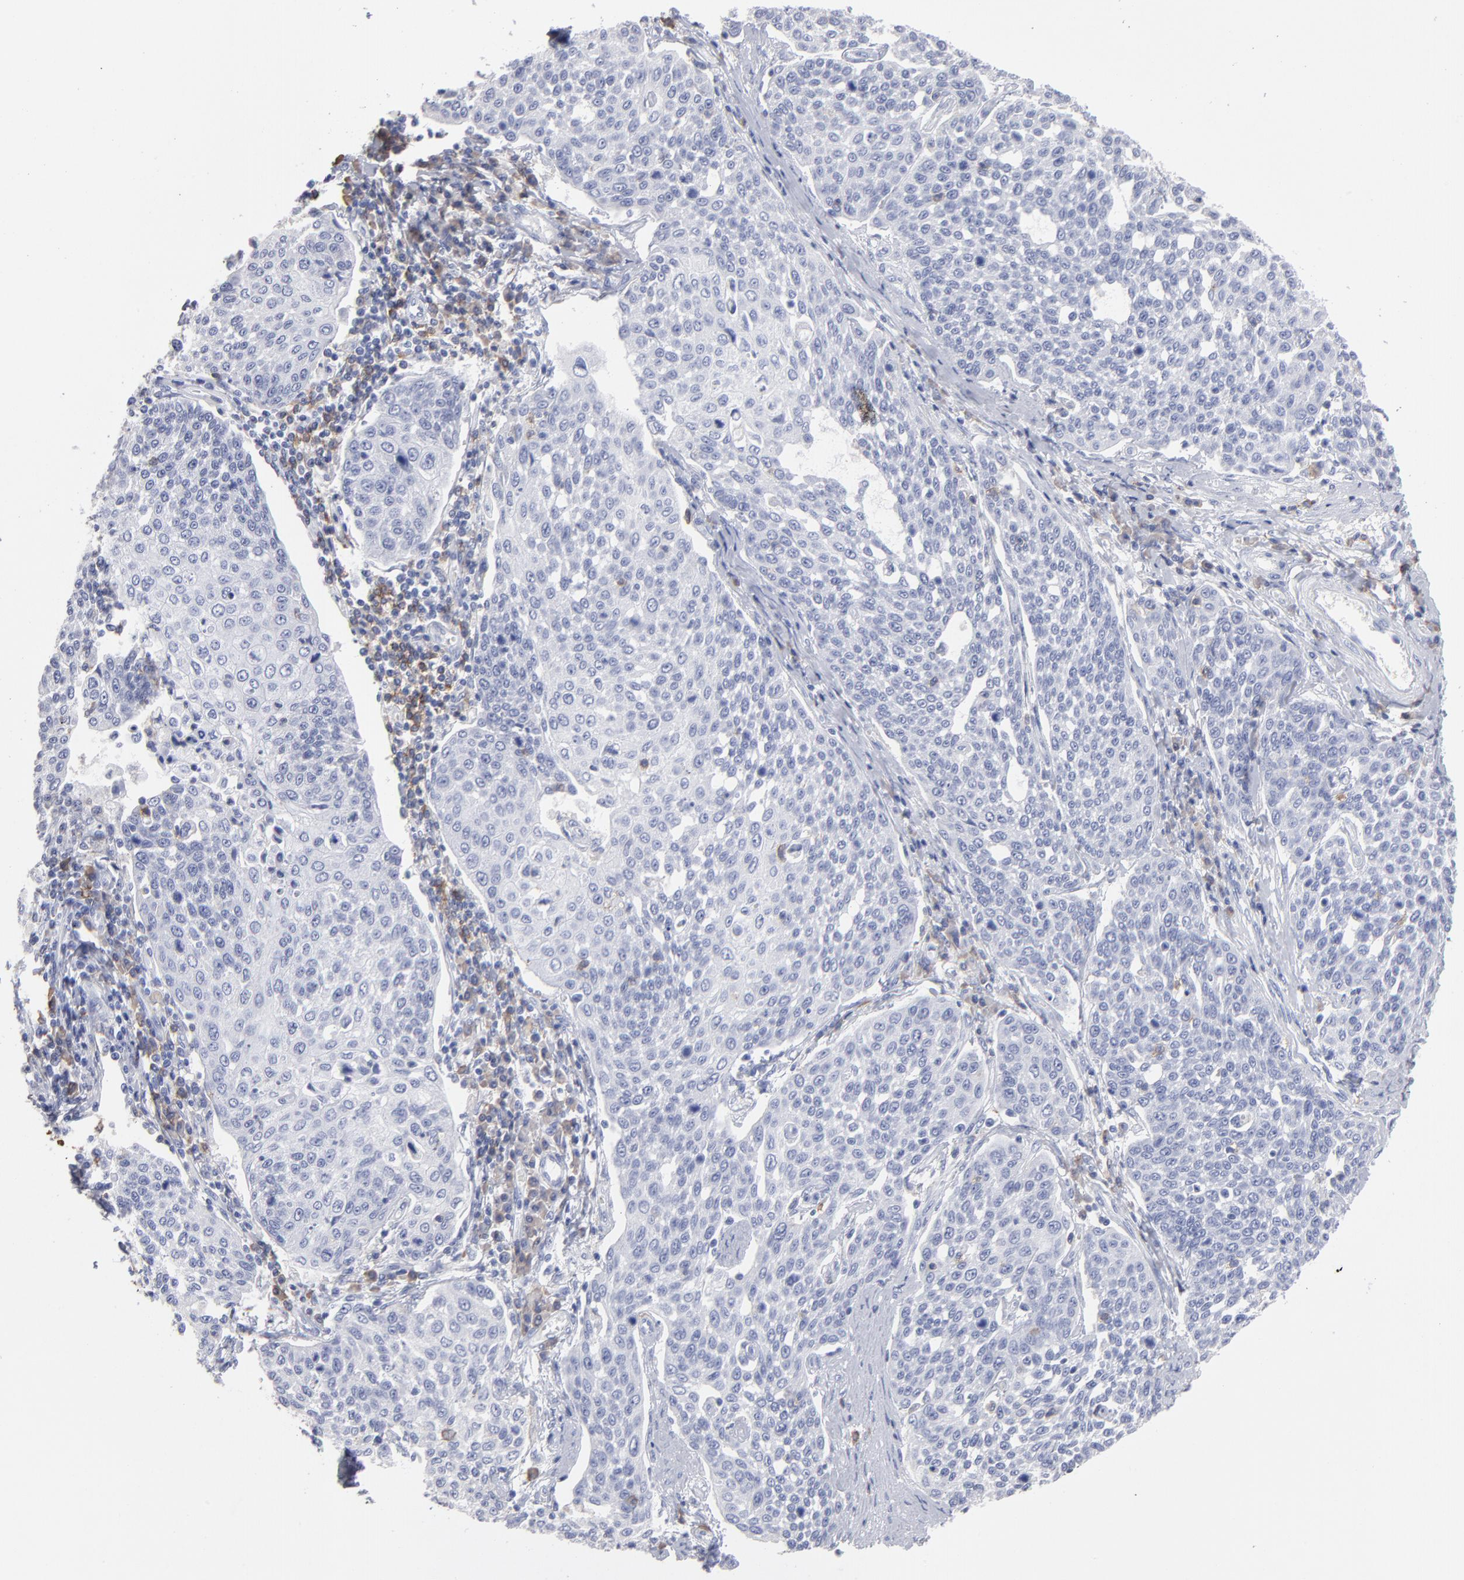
{"staining": {"intensity": "negative", "quantity": "none", "location": "none"}, "tissue": "cervical cancer", "cell_type": "Tumor cells", "image_type": "cancer", "snomed": [{"axis": "morphology", "description": "Squamous cell carcinoma, NOS"}, {"axis": "topography", "description": "Cervix"}], "caption": "Immunohistochemical staining of human cervical cancer exhibits no significant staining in tumor cells. Nuclei are stained in blue.", "gene": "LAT2", "patient": {"sex": "female", "age": 34}}